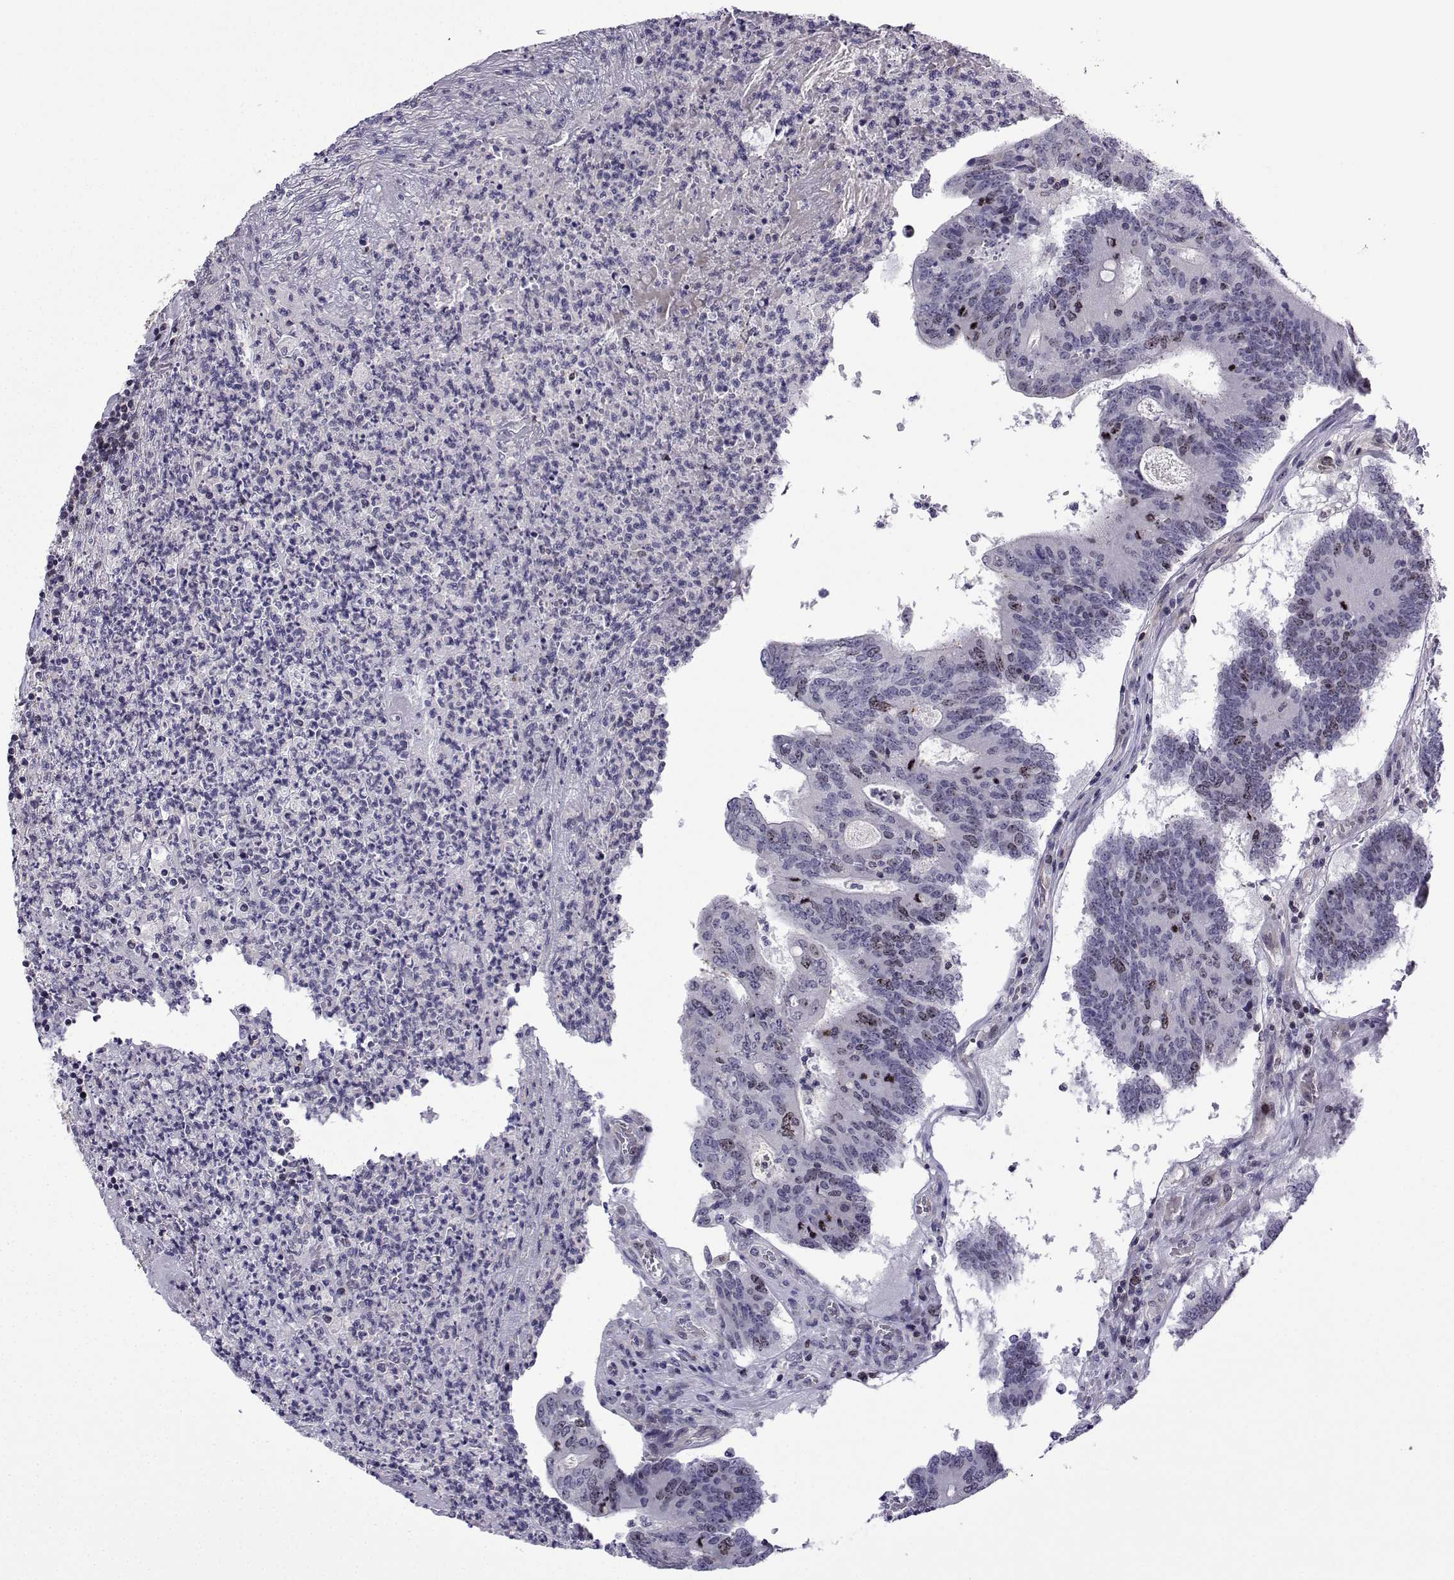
{"staining": {"intensity": "negative", "quantity": "none", "location": "none"}, "tissue": "colorectal cancer", "cell_type": "Tumor cells", "image_type": "cancer", "snomed": [{"axis": "morphology", "description": "Adenocarcinoma, NOS"}, {"axis": "topography", "description": "Colon"}], "caption": "Colorectal cancer was stained to show a protein in brown. There is no significant expression in tumor cells. (DAB immunohistochemistry with hematoxylin counter stain).", "gene": "INCENP", "patient": {"sex": "female", "age": 70}}